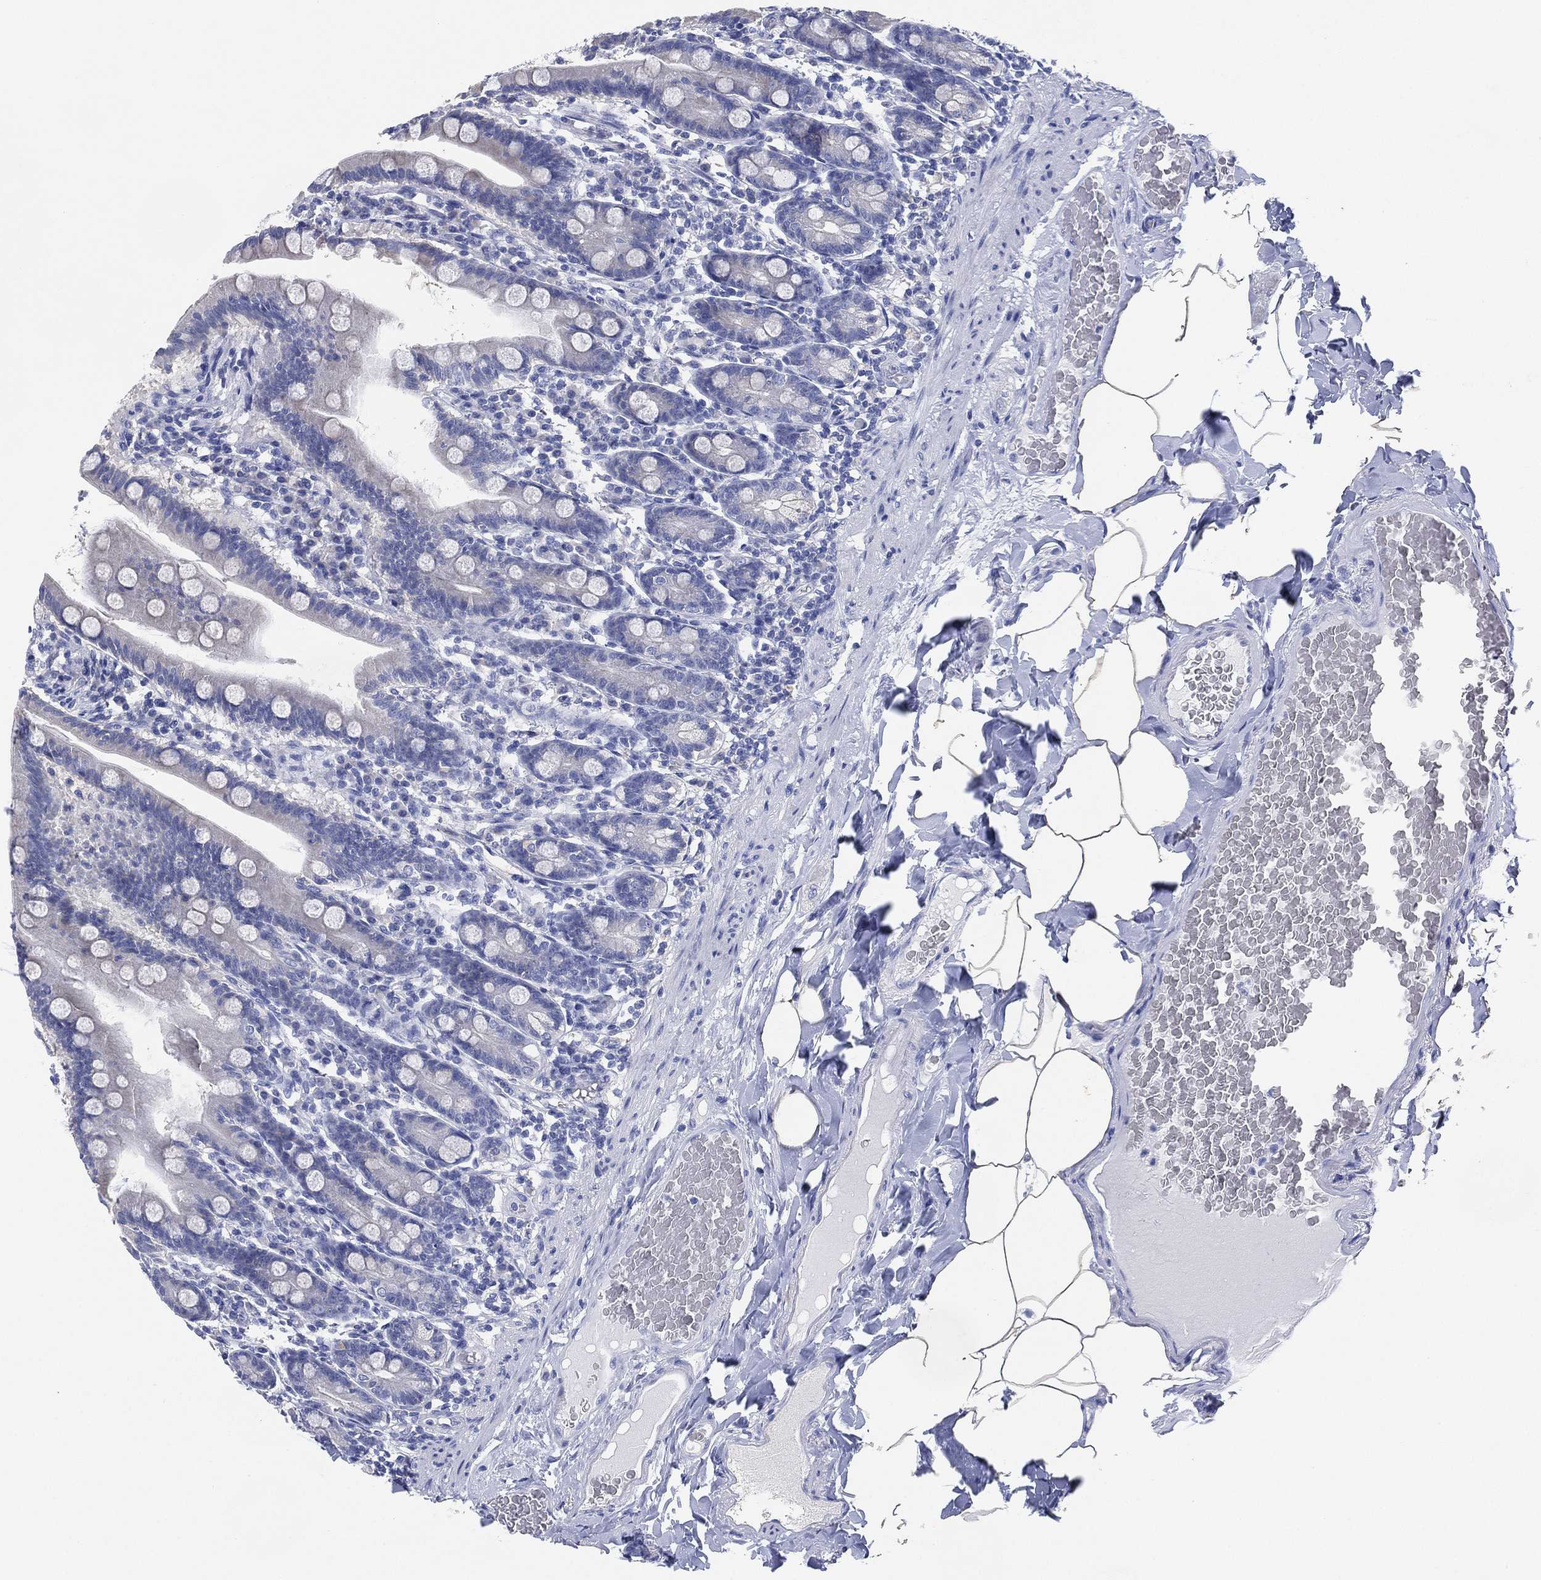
{"staining": {"intensity": "negative", "quantity": "none", "location": "none"}, "tissue": "small intestine", "cell_type": "Glandular cells", "image_type": "normal", "snomed": [{"axis": "morphology", "description": "Normal tissue, NOS"}, {"axis": "topography", "description": "Small intestine"}], "caption": "Protein analysis of unremarkable small intestine demonstrates no significant expression in glandular cells.", "gene": "CHRNA3", "patient": {"sex": "male", "age": 66}}